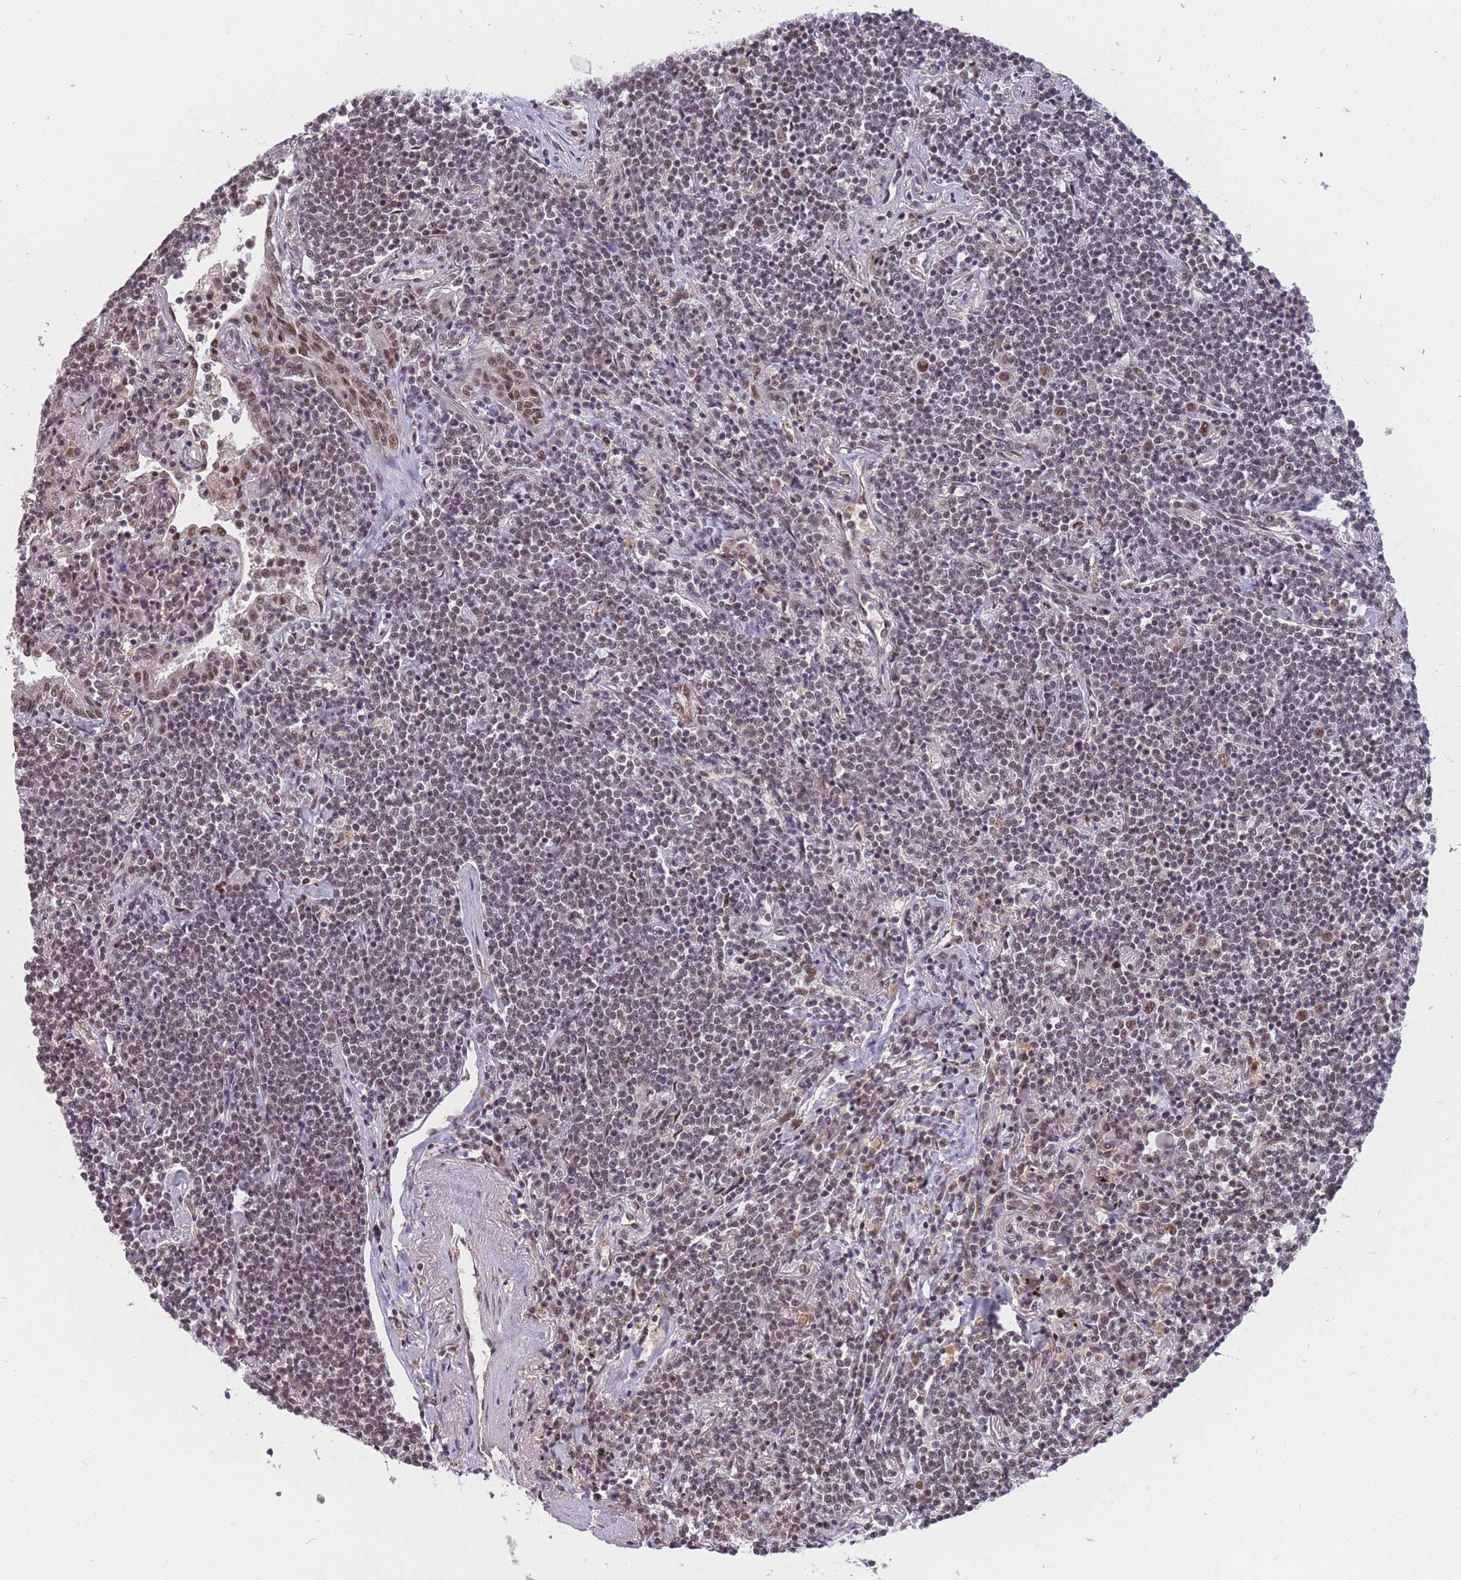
{"staining": {"intensity": "weak", "quantity": ">75%", "location": "nuclear"}, "tissue": "lymphoma", "cell_type": "Tumor cells", "image_type": "cancer", "snomed": [{"axis": "morphology", "description": "Malignant lymphoma, non-Hodgkin's type, Low grade"}, {"axis": "topography", "description": "Lung"}], "caption": "High-magnification brightfield microscopy of malignant lymphoma, non-Hodgkin's type (low-grade) stained with DAB (3,3'-diaminobenzidine) (brown) and counterstained with hematoxylin (blue). tumor cells exhibit weak nuclear expression is present in about>75% of cells.", "gene": "SNRPA1", "patient": {"sex": "female", "age": 71}}